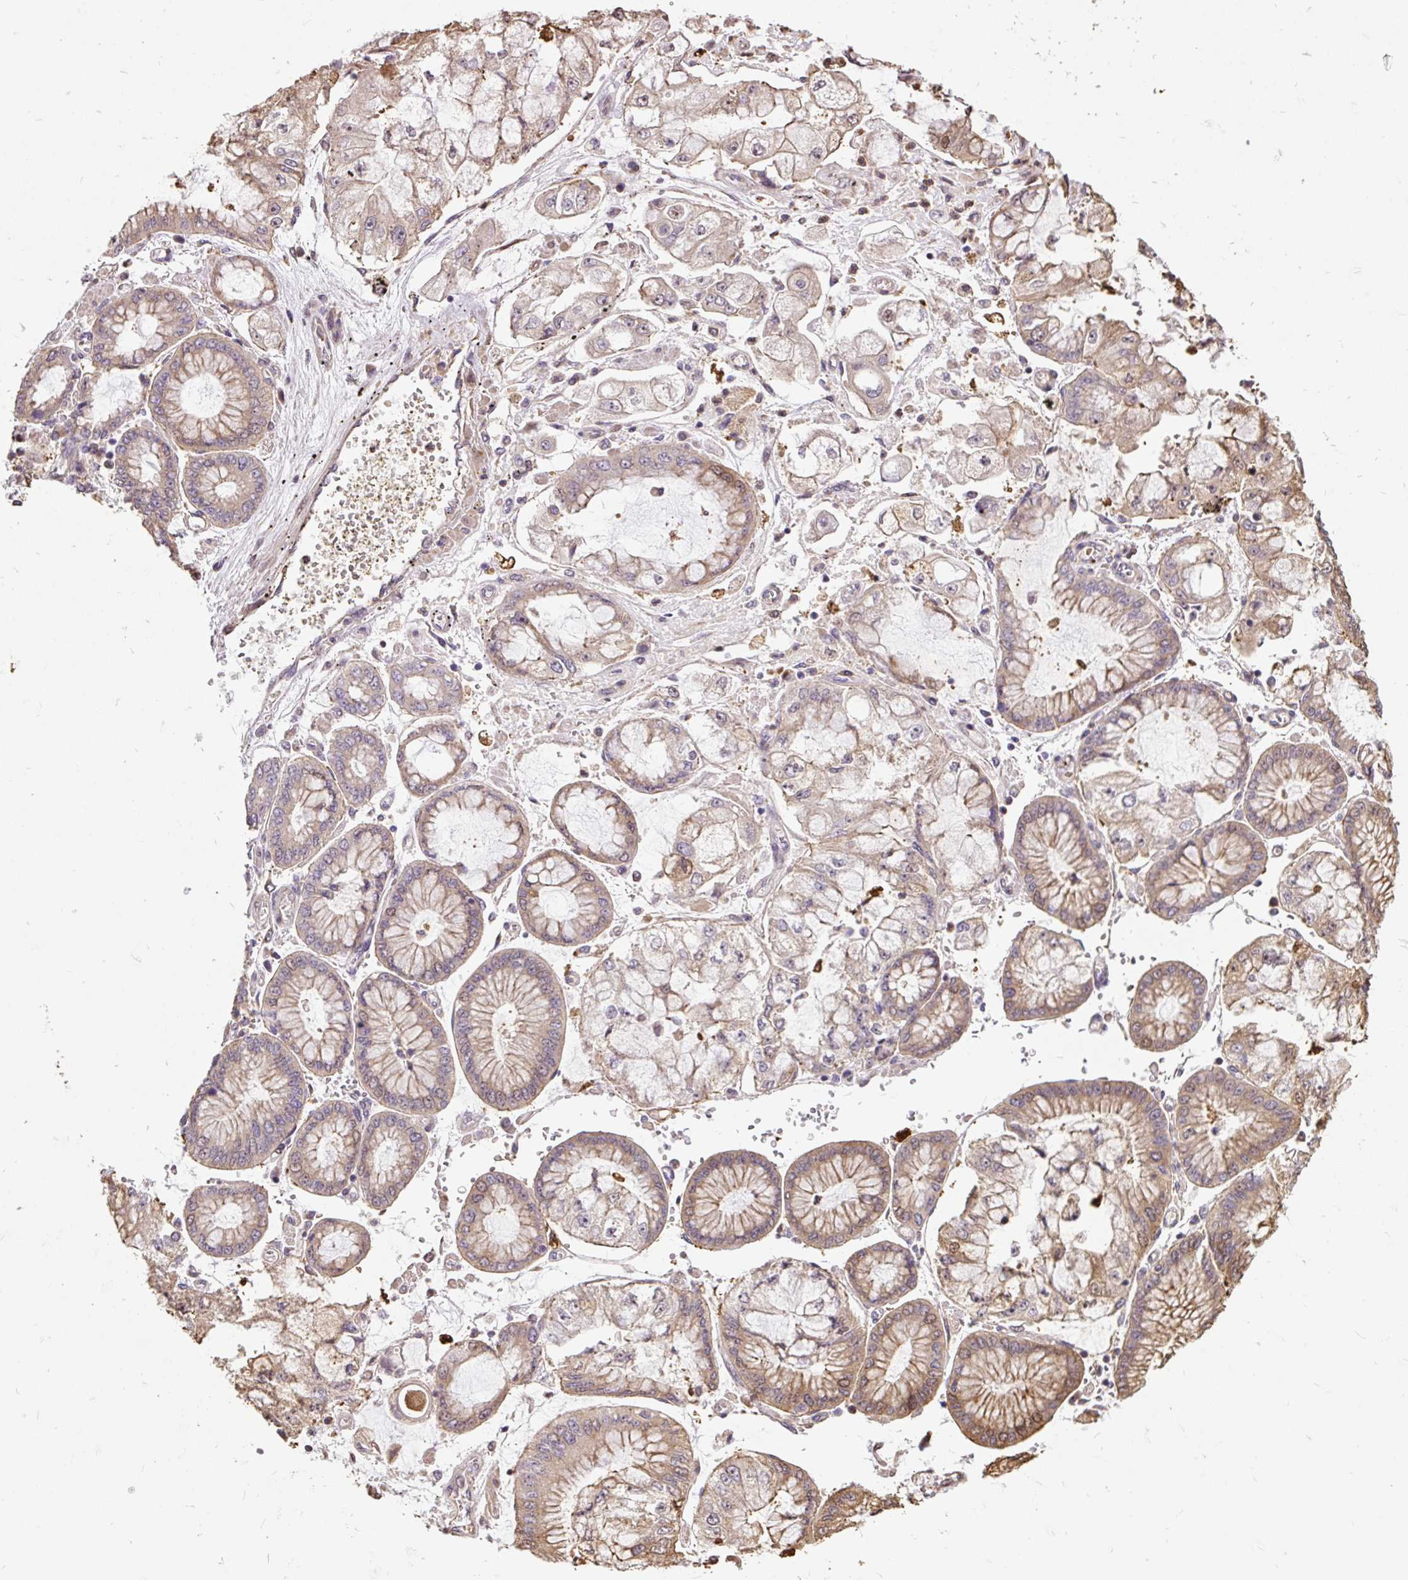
{"staining": {"intensity": "weak", "quantity": "25%-75%", "location": "cytoplasmic/membranous"}, "tissue": "stomach cancer", "cell_type": "Tumor cells", "image_type": "cancer", "snomed": [{"axis": "morphology", "description": "Adenocarcinoma, NOS"}, {"axis": "topography", "description": "Stomach"}], "caption": "Weak cytoplasmic/membranous expression is seen in approximately 25%-75% of tumor cells in stomach adenocarcinoma. The protein is stained brown, and the nuclei are stained in blue (DAB (3,3'-diaminobenzidine) IHC with brightfield microscopy, high magnification).", "gene": "PUS7L", "patient": {"sex": "male", "age": 76}}